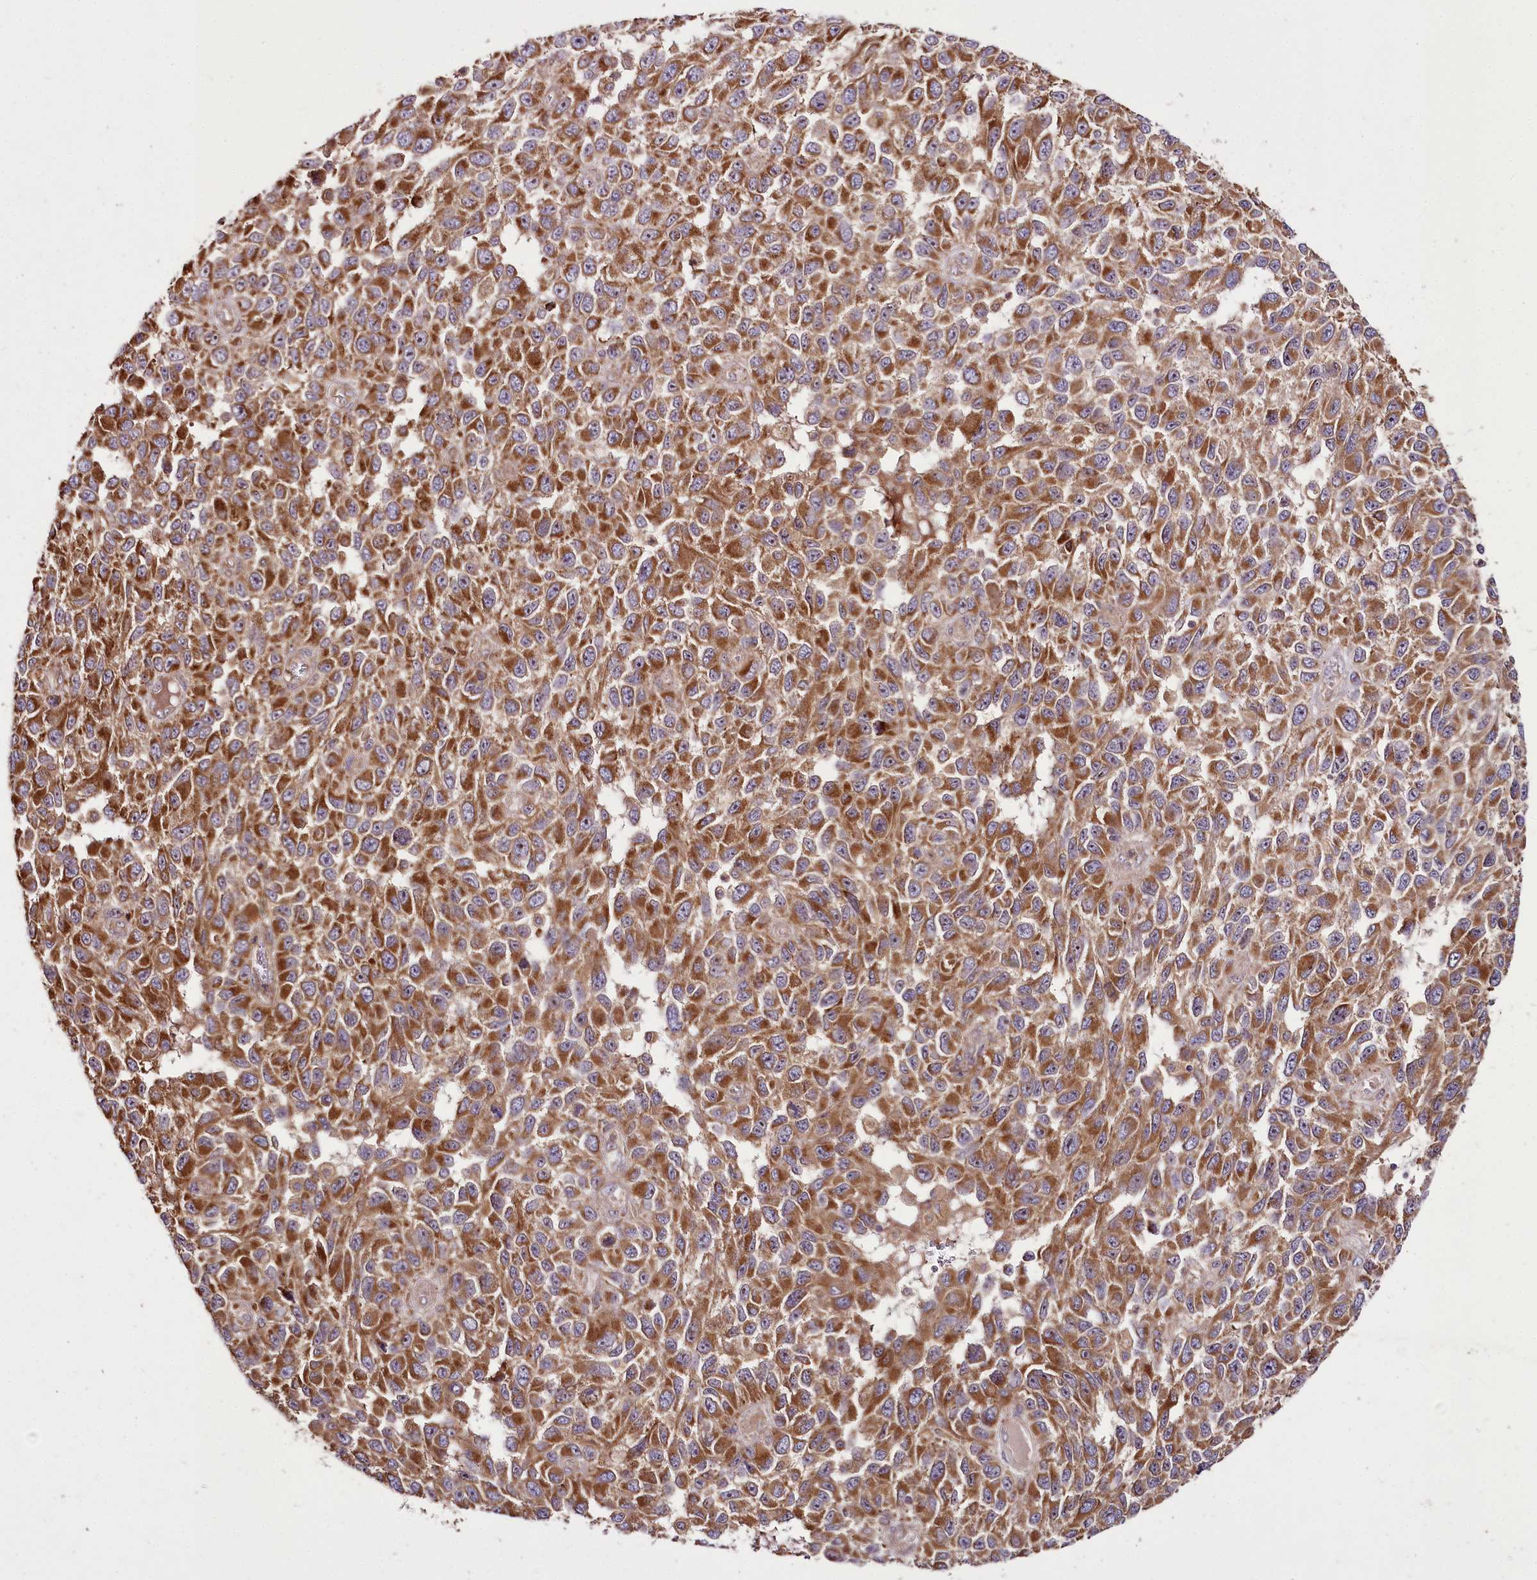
{"staining": {"intensity": "strong", "quantity": ">75%", "location": "cytoplasmic/membranous"}, "tissue": "melanoma", "cell_type": "Tumor cells", "image_type": "cancer", "snomed": [{"axis": "morphology", "description": "Normal tissue, NOS"}, {"axis": "morphology", "description": "Malignant melanoma, NOS"}, {"axis": "topography", "description": "Skin"}], "caption": "Immunohistochemical staining of human malignant melanoma reveals high levels of strong cytoplasmic/membranous protein positivity in about >75% of tumor cells.", "gene": "RAB7A", "patient": {"sex": "female", "age": 96}}